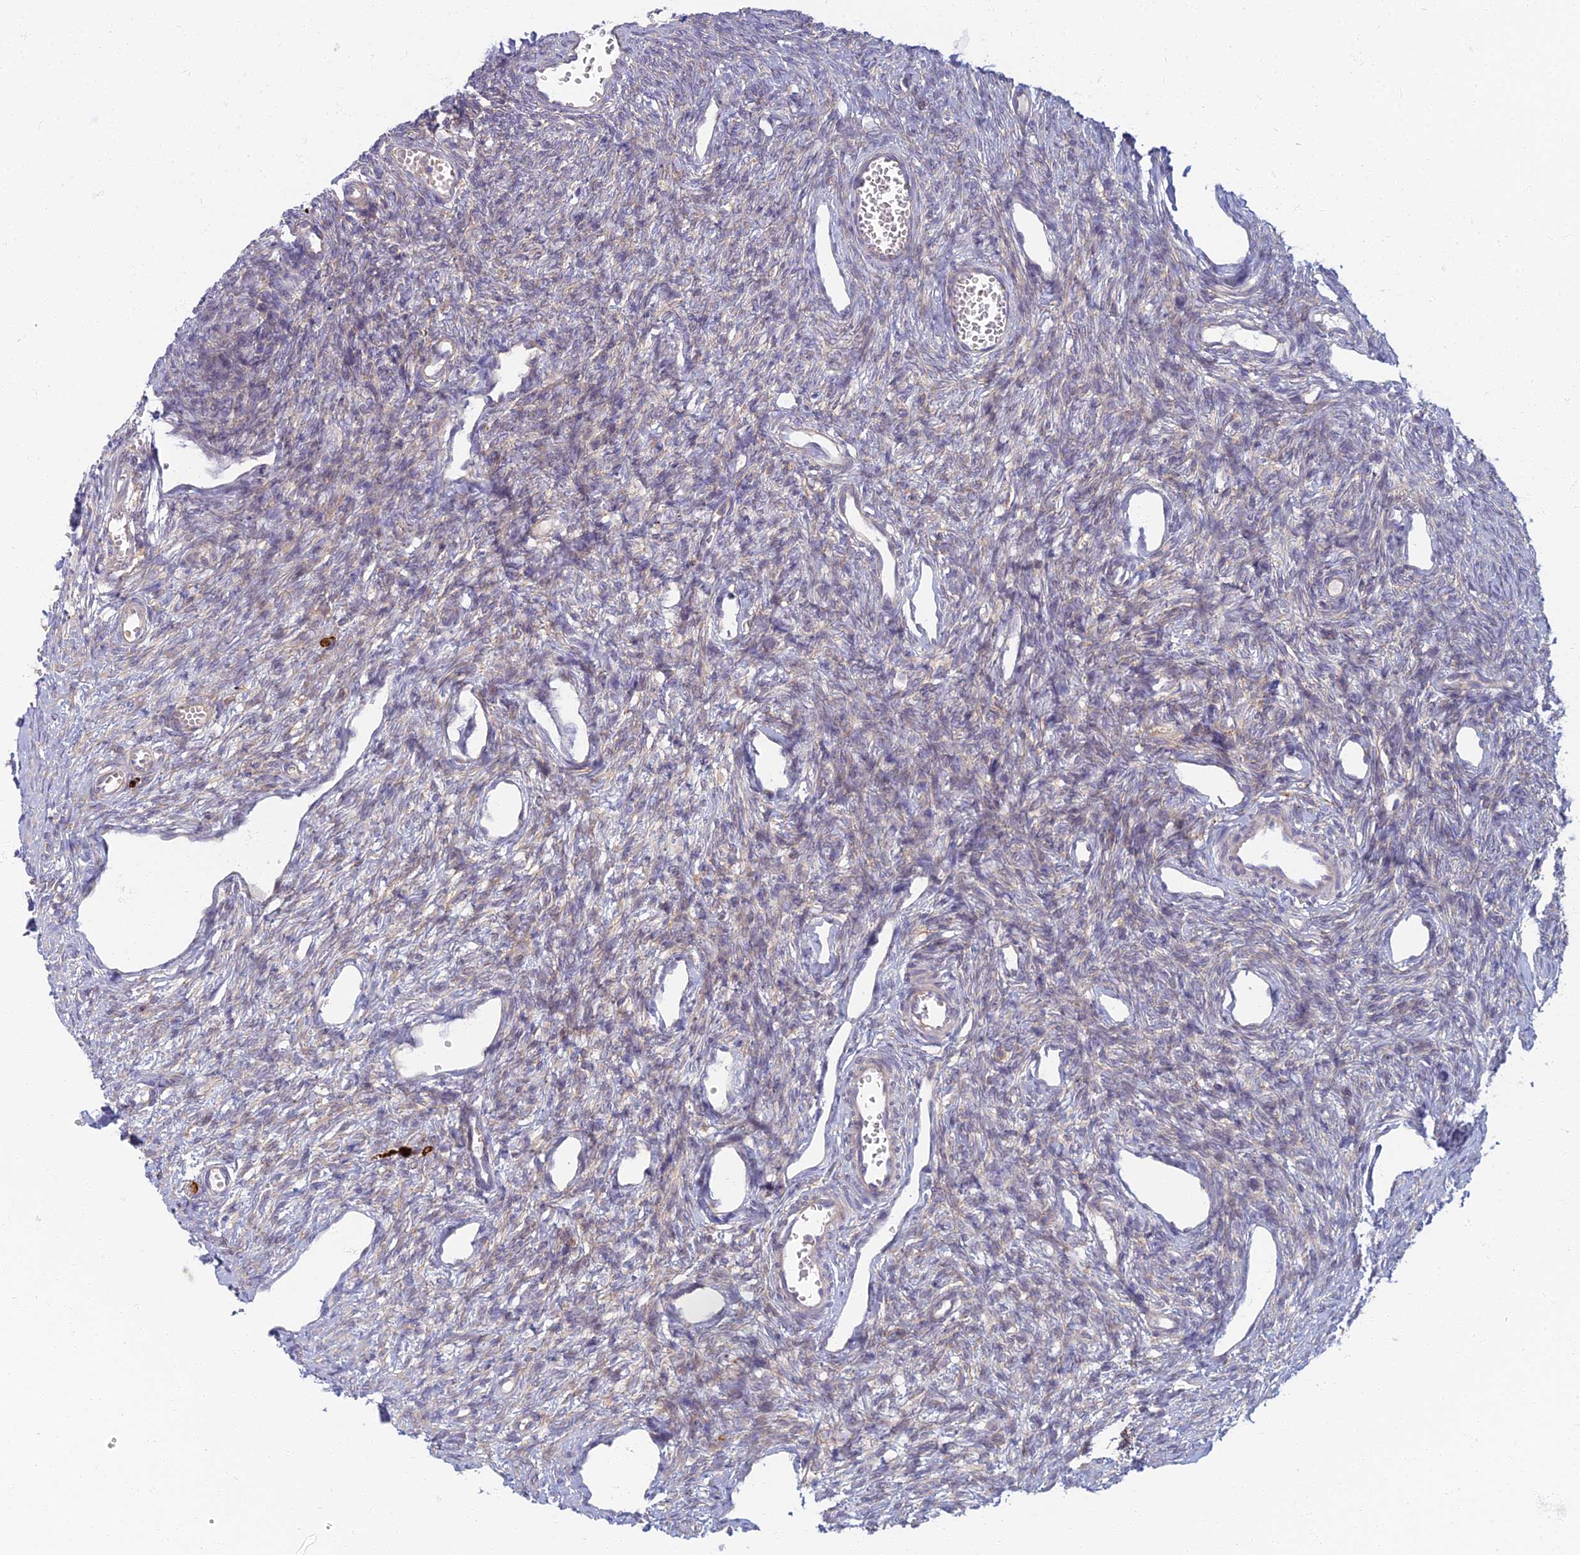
{"staining": {"intensity": "weak", "quantity": "<25%", "location": "cytoplasmic/membranous"}, "tissue": "ovary", "cell_type": "Ovarian stroma cells", "image_type": "normal", "snomed": [{"axis": "morphology", "description": "Normal tissue, NOS"}, {"axis": "morphology", "description": "Cyst, NOS"}, {"axis": "topography", "description": "Ovary"}], "caption": "A histopathology image of ovary stained for a protein exhibits no brown staining in ovarian stroma cells.", "gene": "PROX2", "patient": {"sex": "female", "age": 33}}